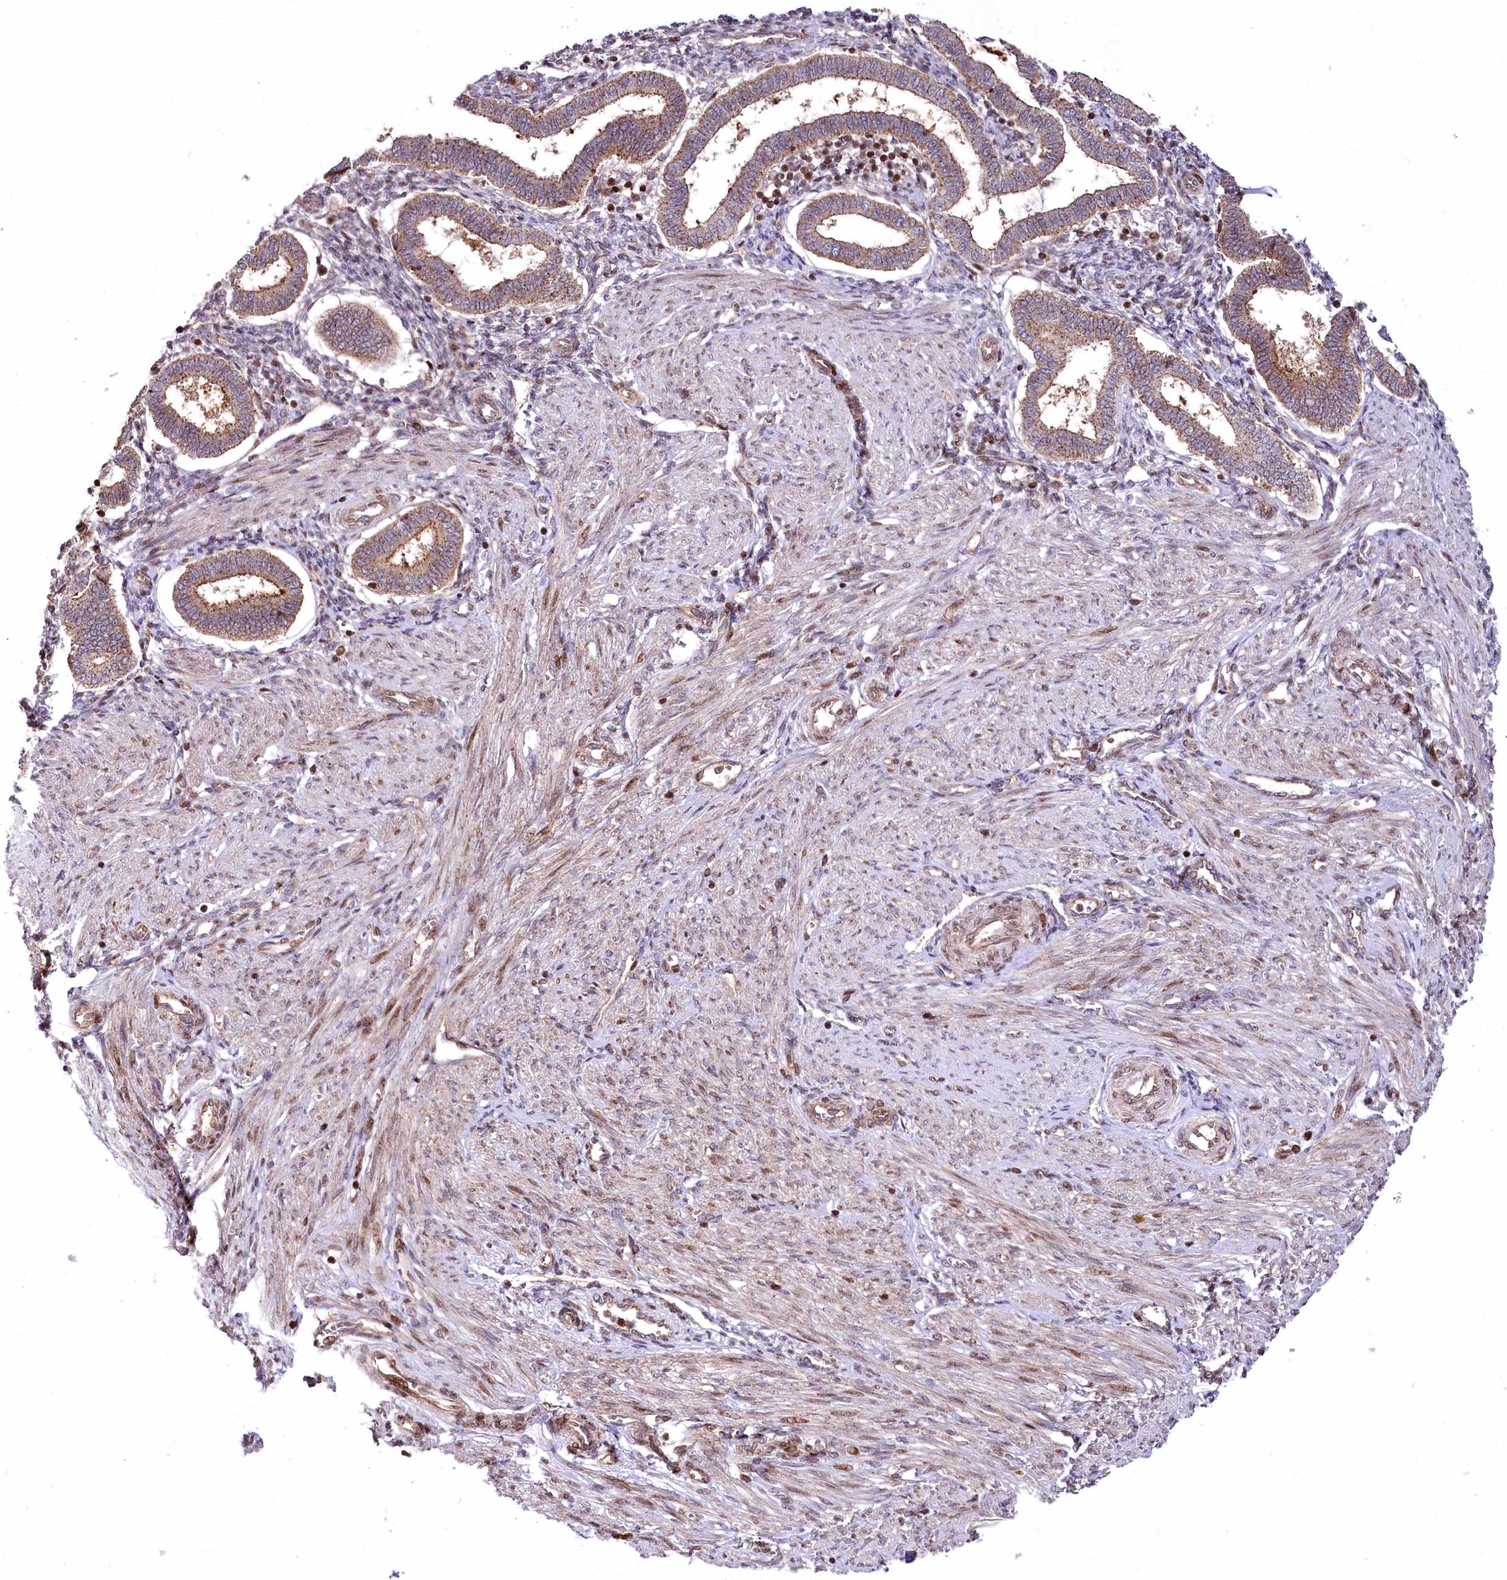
{"staining": {"intensity": "moderate", "quantity": "<25%", "location": "nuclear"}, "tissue": "endometrium", "cell_type": "Cells in endometrial stroma", "image_type": "normal", "snomed": [{"axis": "morphology", "description": "Normal tissue, NOS"}, {"axis": "topography", "description": "Endometrium"}], "caption": "High-power microscopy captured an immunohistochemistry (IHC) photomicrograph of unremarkable endometrium, revealing moderate nuclear positivity in about <25% of cells in endometrial stroma.", "gene": "ZFYVE27", "patient": {"sex": "female", "age": 24}}